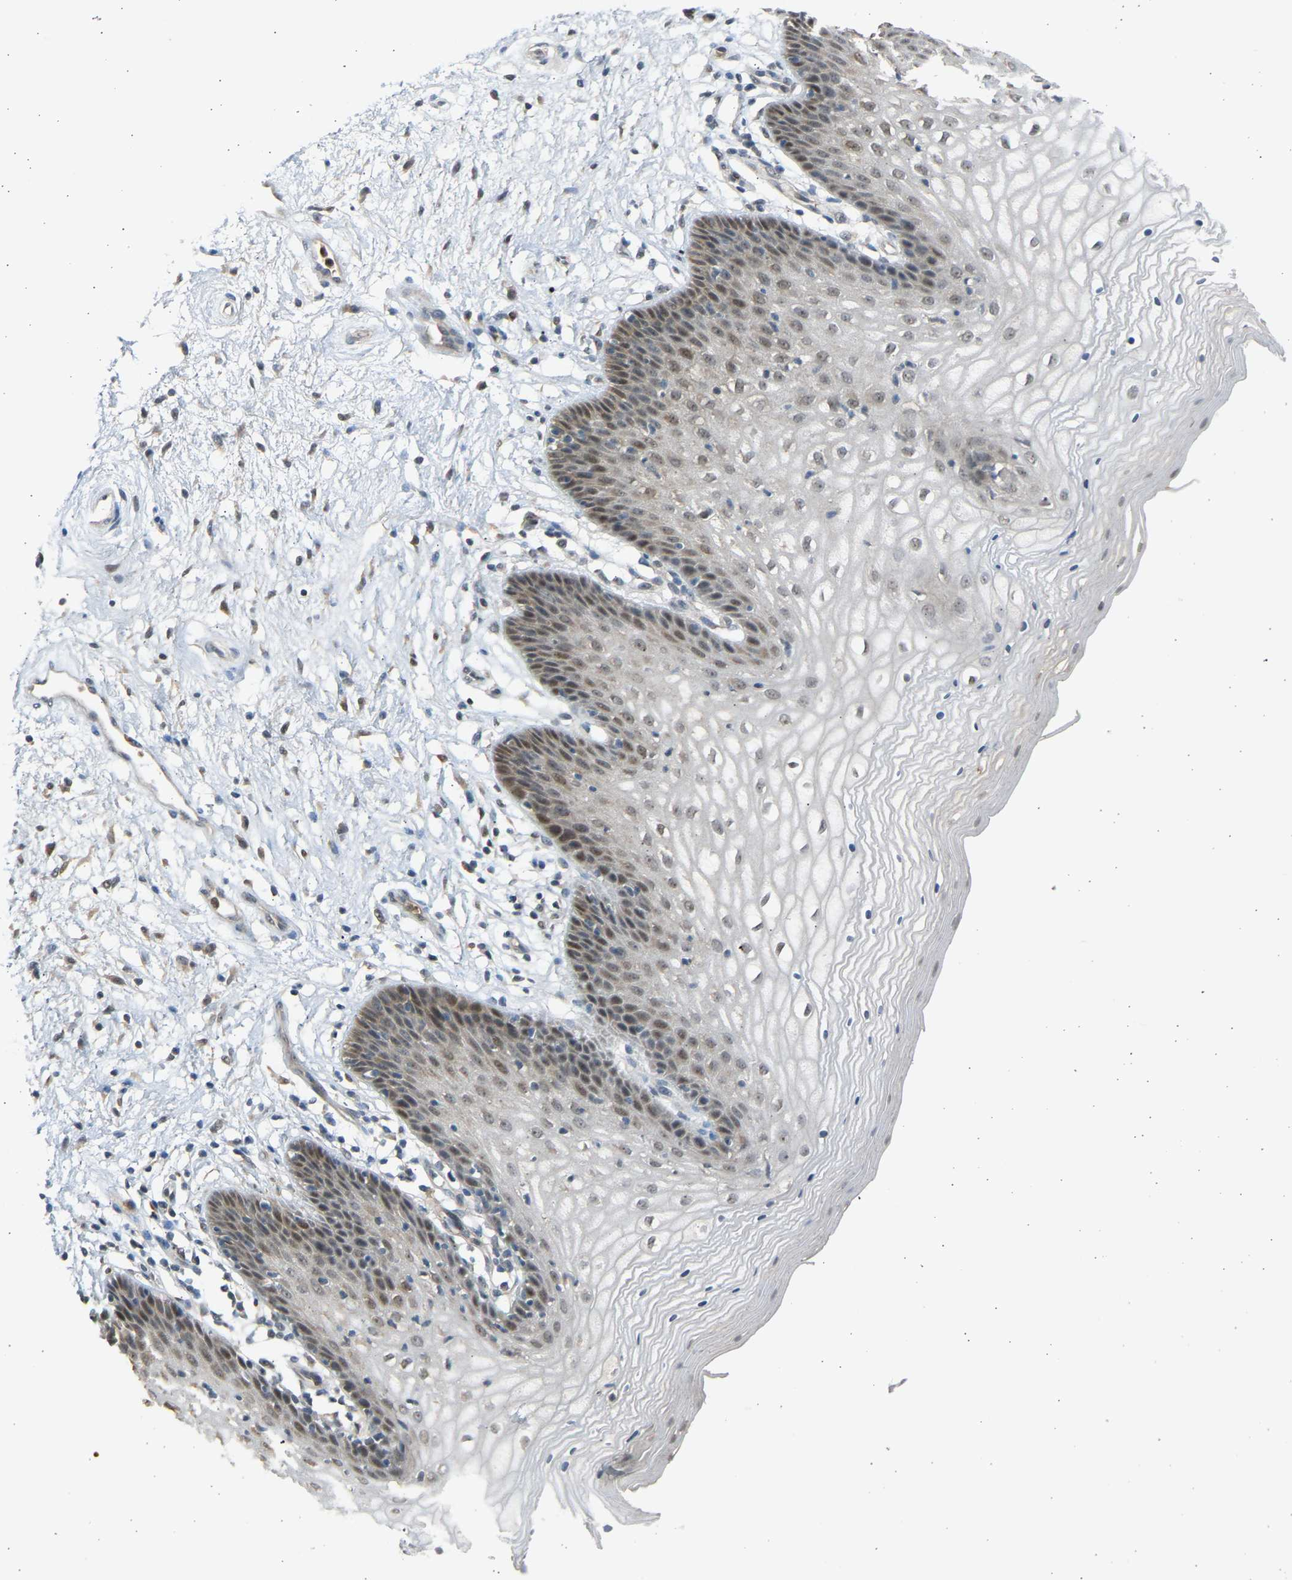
{"staining": {"intensity": "moderate", "quantity": "<25%", "location": "nuclear"}, "tissue": "vagina", "cell_type": "Squamous epithelial cells", "image_type": "normal", "snomed": [{"axis": "morphology", "description": "Normal tissue, NOS"}, {"axis": "topography", "description": "Vagina"}], "caption": "Squamous epithelial cells demonstrate low levels of moderate nuclear positivity in about <25% of cells in normal human vagina. (DAB IHC with brightfield microscopy, high magnification).", "gene": "BIRC2", "patient": {"sex": "female", "age": 34}}